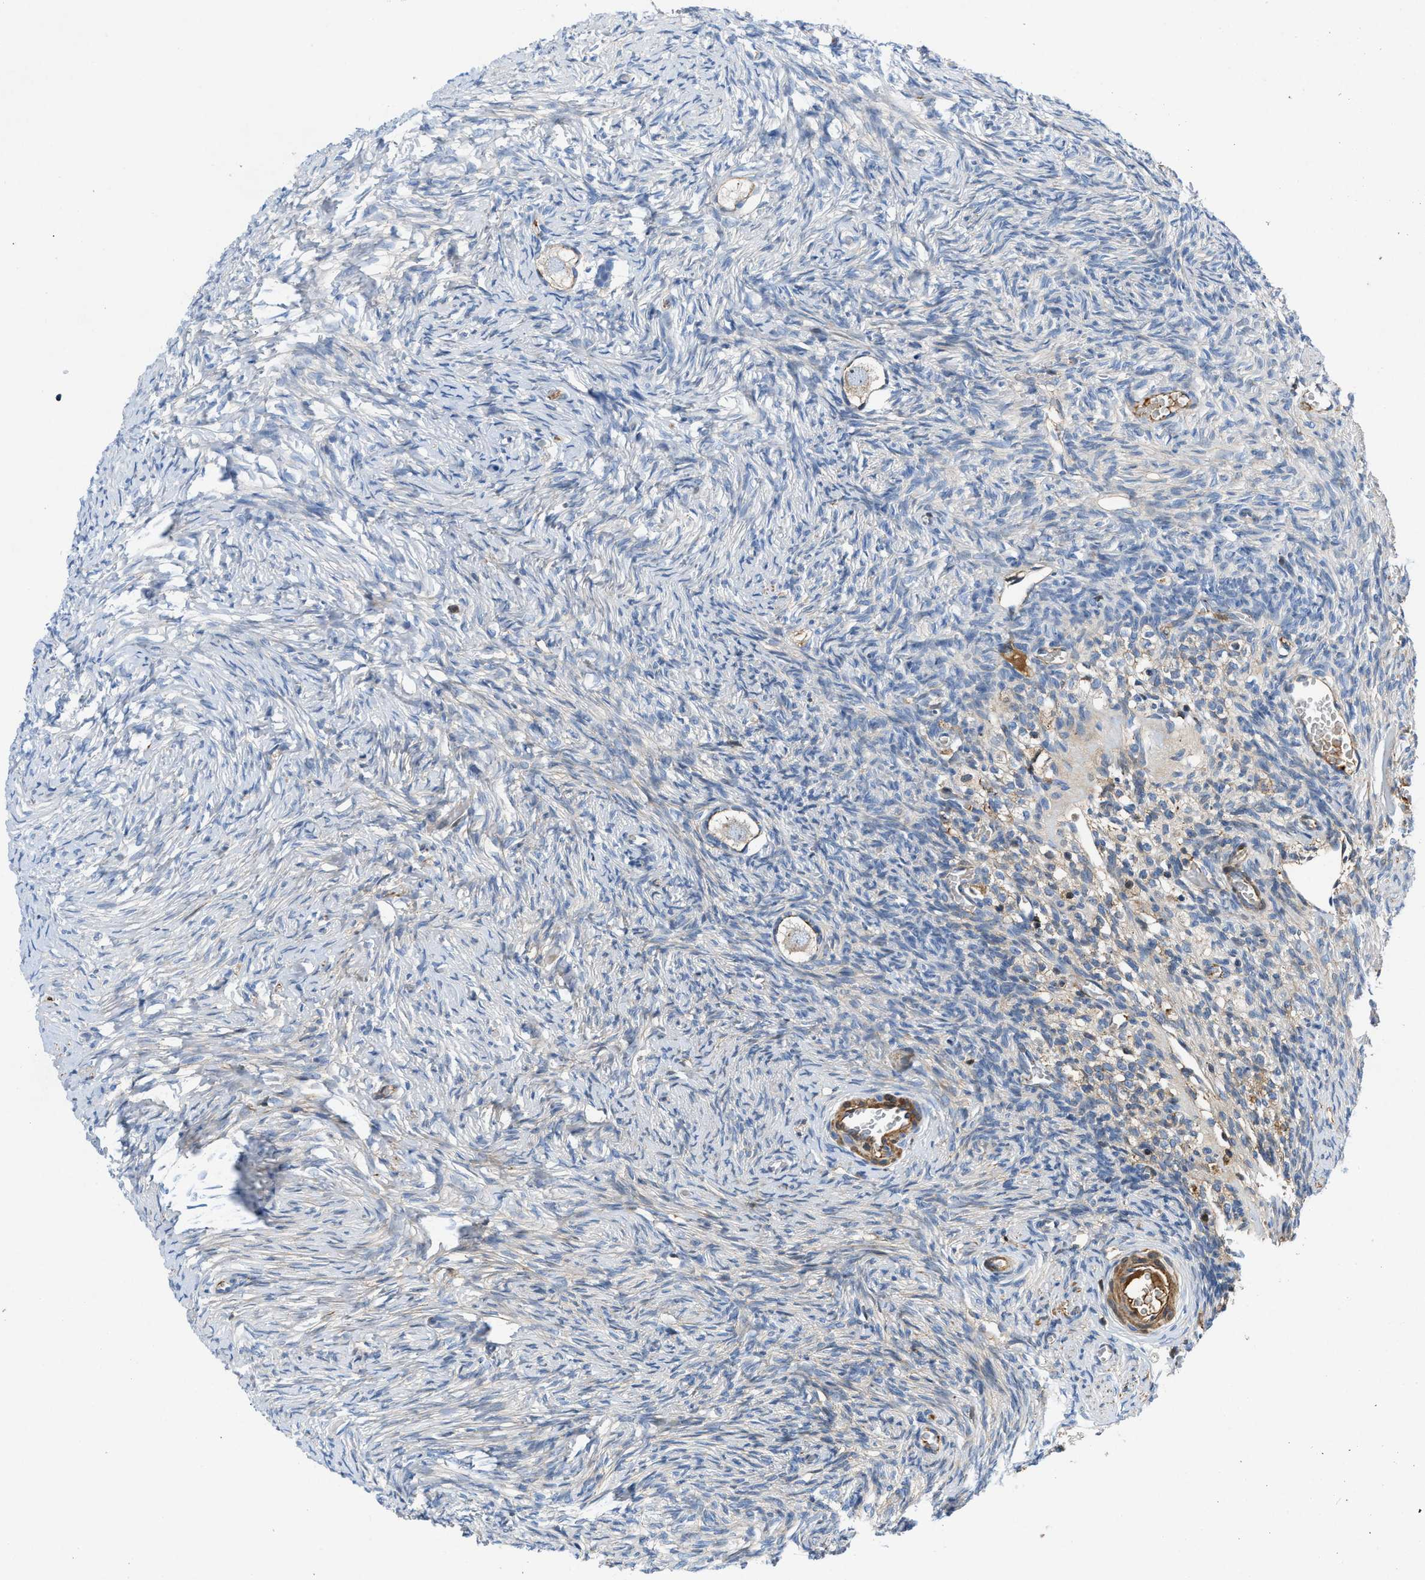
{"staining": {"intensity": "weak", "quantity": "<25%", "location": "cytoplasmic/membranous"}, "tissue": "ovary", "cell_type": "Follicle cells", "image_type": "normal", "snomed": [{"axis": "morphology", "description": "Normal tissue, NOS"}, {"axis": "topography", "description": "Ovary"}], "caption": "Micrograph shows no significant protein staining in follicle cells of normal ovary. (Stains: DAB (3,3'-diaminobenzidine) immunohistochemistry with hematoxylin counter stain, Microscopy: brightfield microscopy at high magnification).", "gene": "ATP6V0D1", "patient": {"sex": "female", "age": 27}}